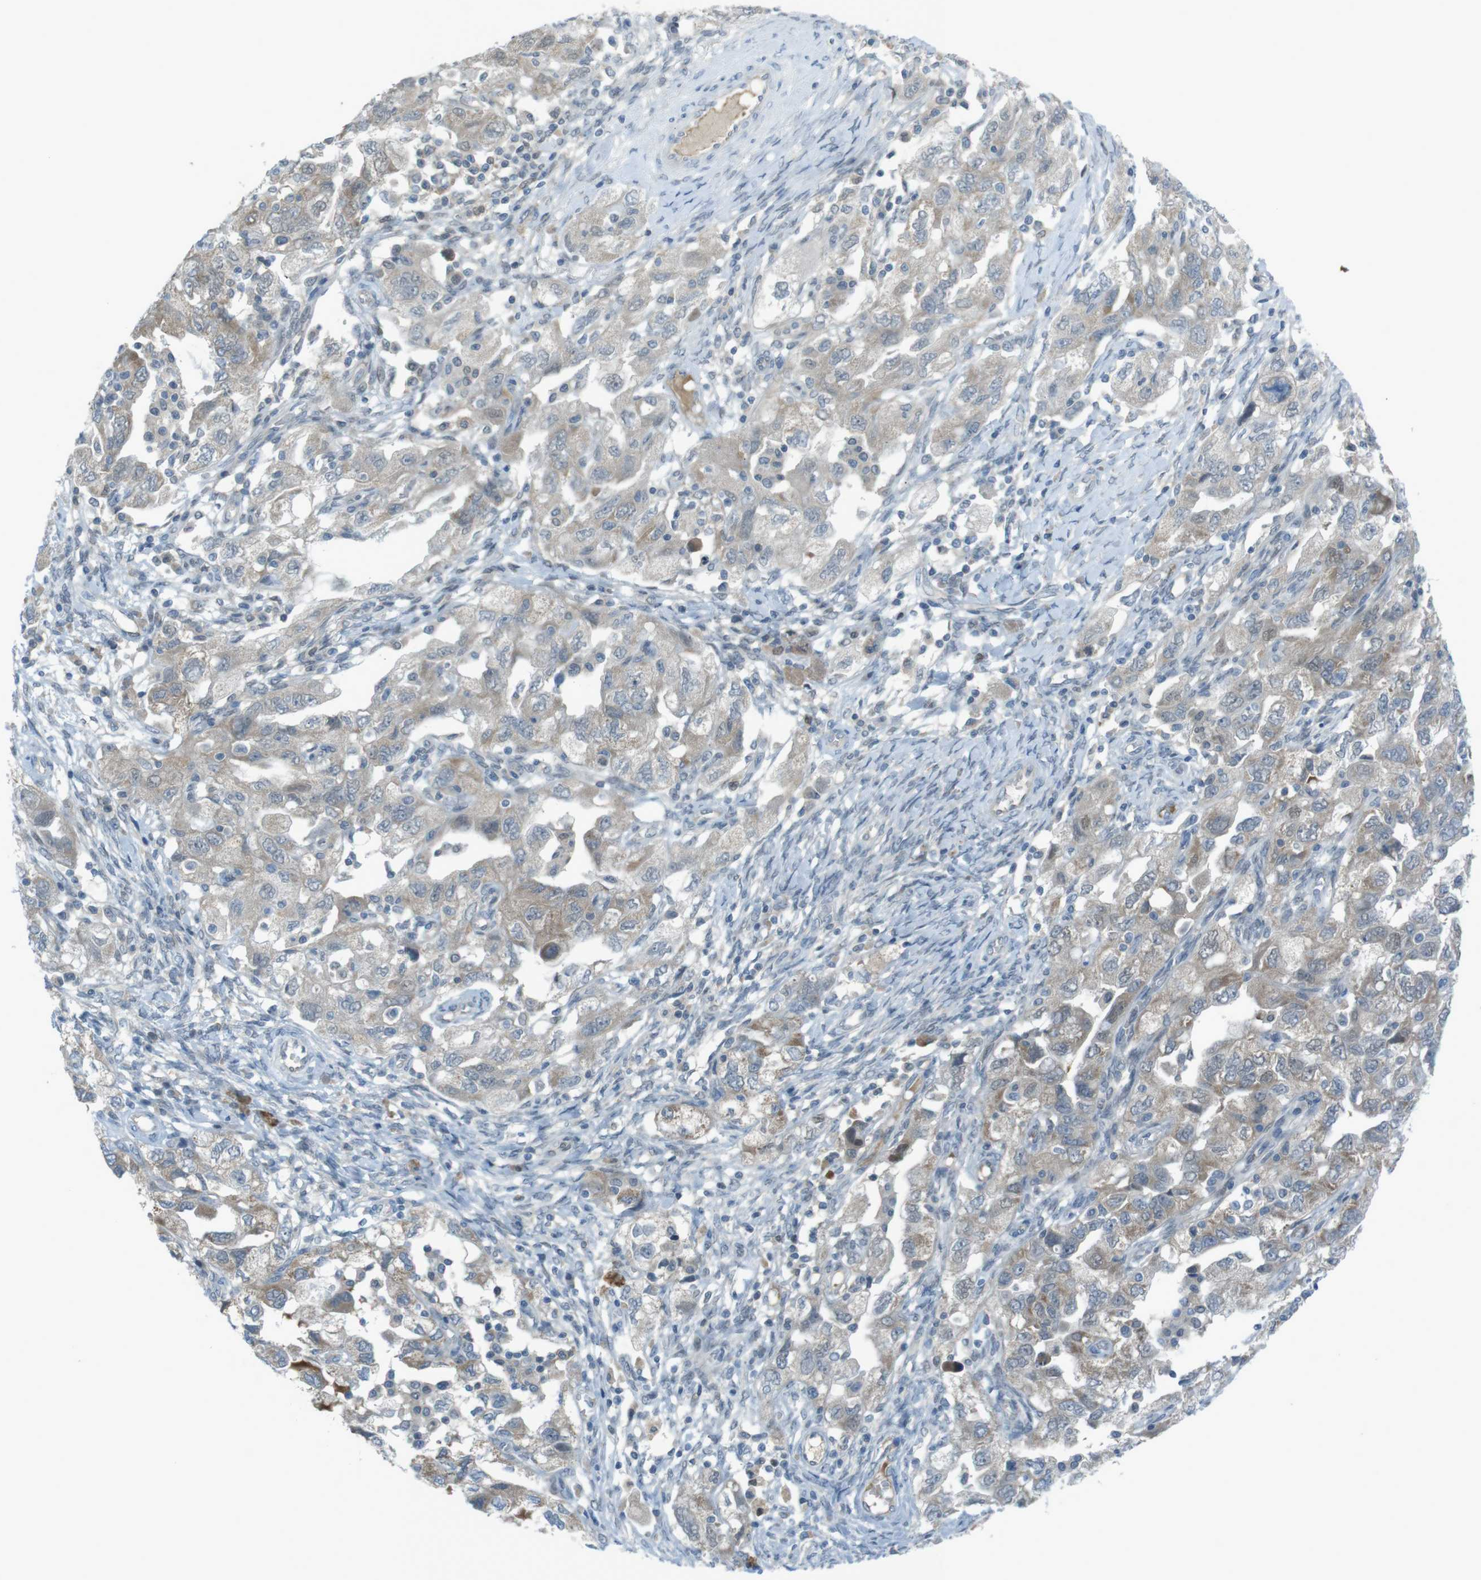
{"staining": {"intensity": "weak", "quantity": "<25%", "location": "cytoplasmic/membranous"}, "tissue": "ovarian cancer", "cell_type": "Tumor cells", "image_type": "cancer", "snomed": [{"axis": "morphology", "description": "Carcinoma, NOS"}, {"axis": "morphology", "description": "Cystadenocarcinoma, serous, NOS"}, {"axis": "topography", "description": "Ovary"}], "caption": "Tumor cells show no significant expression in ovarian cancer (carcinoma).", "gene": "ZDHHC20", "patient": {"sex": "female", "age": 69}}